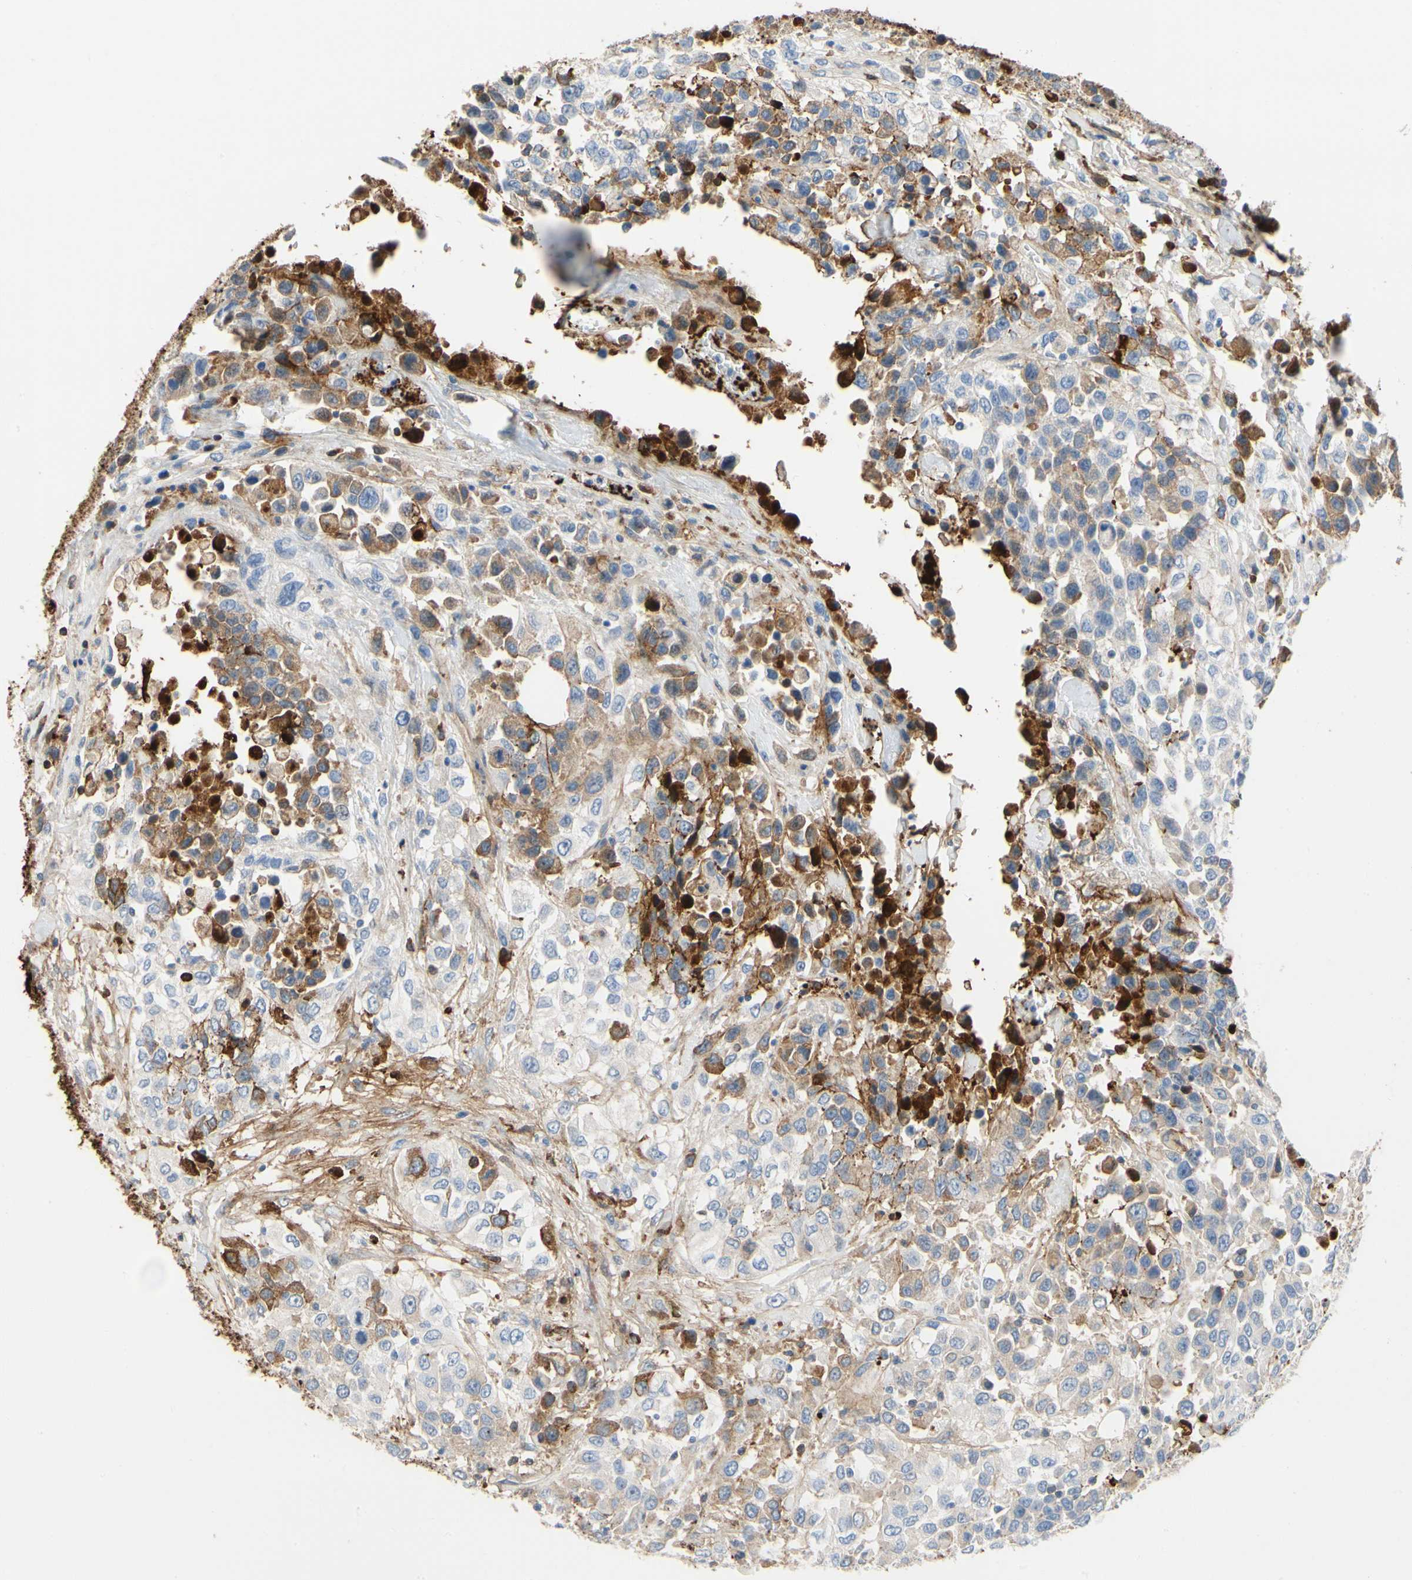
{"staining": {"intensity": "weak", "quantity": ">75%", "location": "cytoplasmic/membranous"}, "tissue": "urothelial cancer", "cell_type": "Tumor cells", "image_type": "cancer", "snomed": [{"axis": "morphology", "description": "Urothelial carcinoma, High grade"}, {"axis": "topography", "description": "Urinary bladder"}], "caption": "Protein expression analysis of urothelial carcinoma (high-grade) shows weak cytoplasmic/membranous staining in approximately >75% of tumor cells. The protein is stained brown, and the nuclei are stained in blue (DAB (3,3'-diaminobenzidine) IHC with brightfield microscopy, high magnification).", "gene": "FGB", "patient": {"sex": "female", "age": 80}}